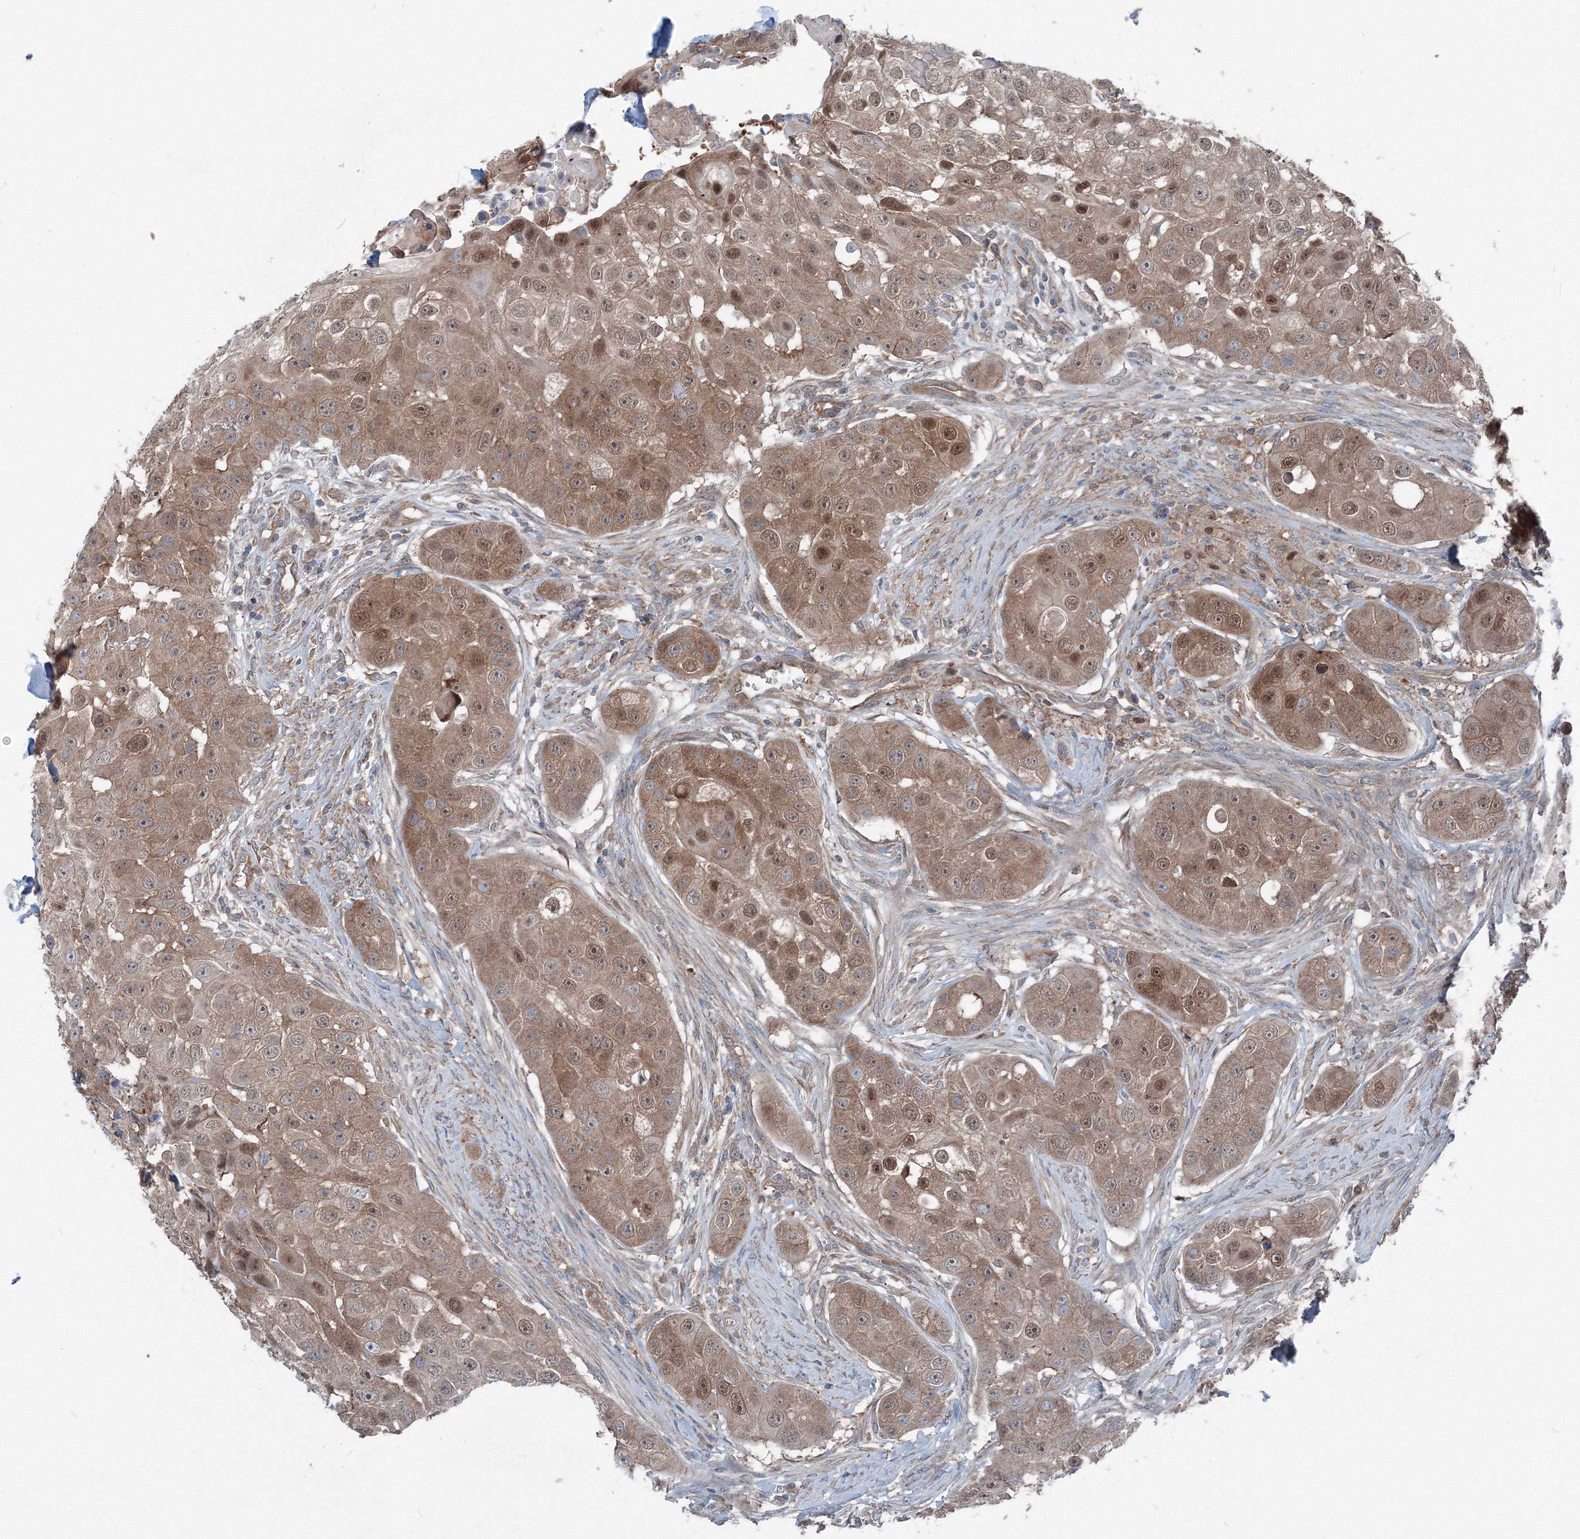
{"staining": {"intensity": "moderate", "quantity": ">75%", "location": "cytoplasmic/membranous,nuclear"}, "tissue": "head and neck cancer", "cell_type": "Tumor cells", "image_type": "cancer", "snomed": [{"axis": "morphology", "description": "Normal tissue, NOS"}, {"axis": "morphology", "description": "Squamous cell carcinoma, NOS"}, {"axis": "topography", "description": "Skeletal muscle"}, {"axis": "topography", "description": "Head-Neck"}], "caption": "Protein analysis of head and neck squamous cell carcinoma tissue reveals moderate cytoplasmic/membranous and nuclear expression in about >75% of tumor cells.", "gene": "TPRKB", "patient": {"sex": "male", "age": 51}}